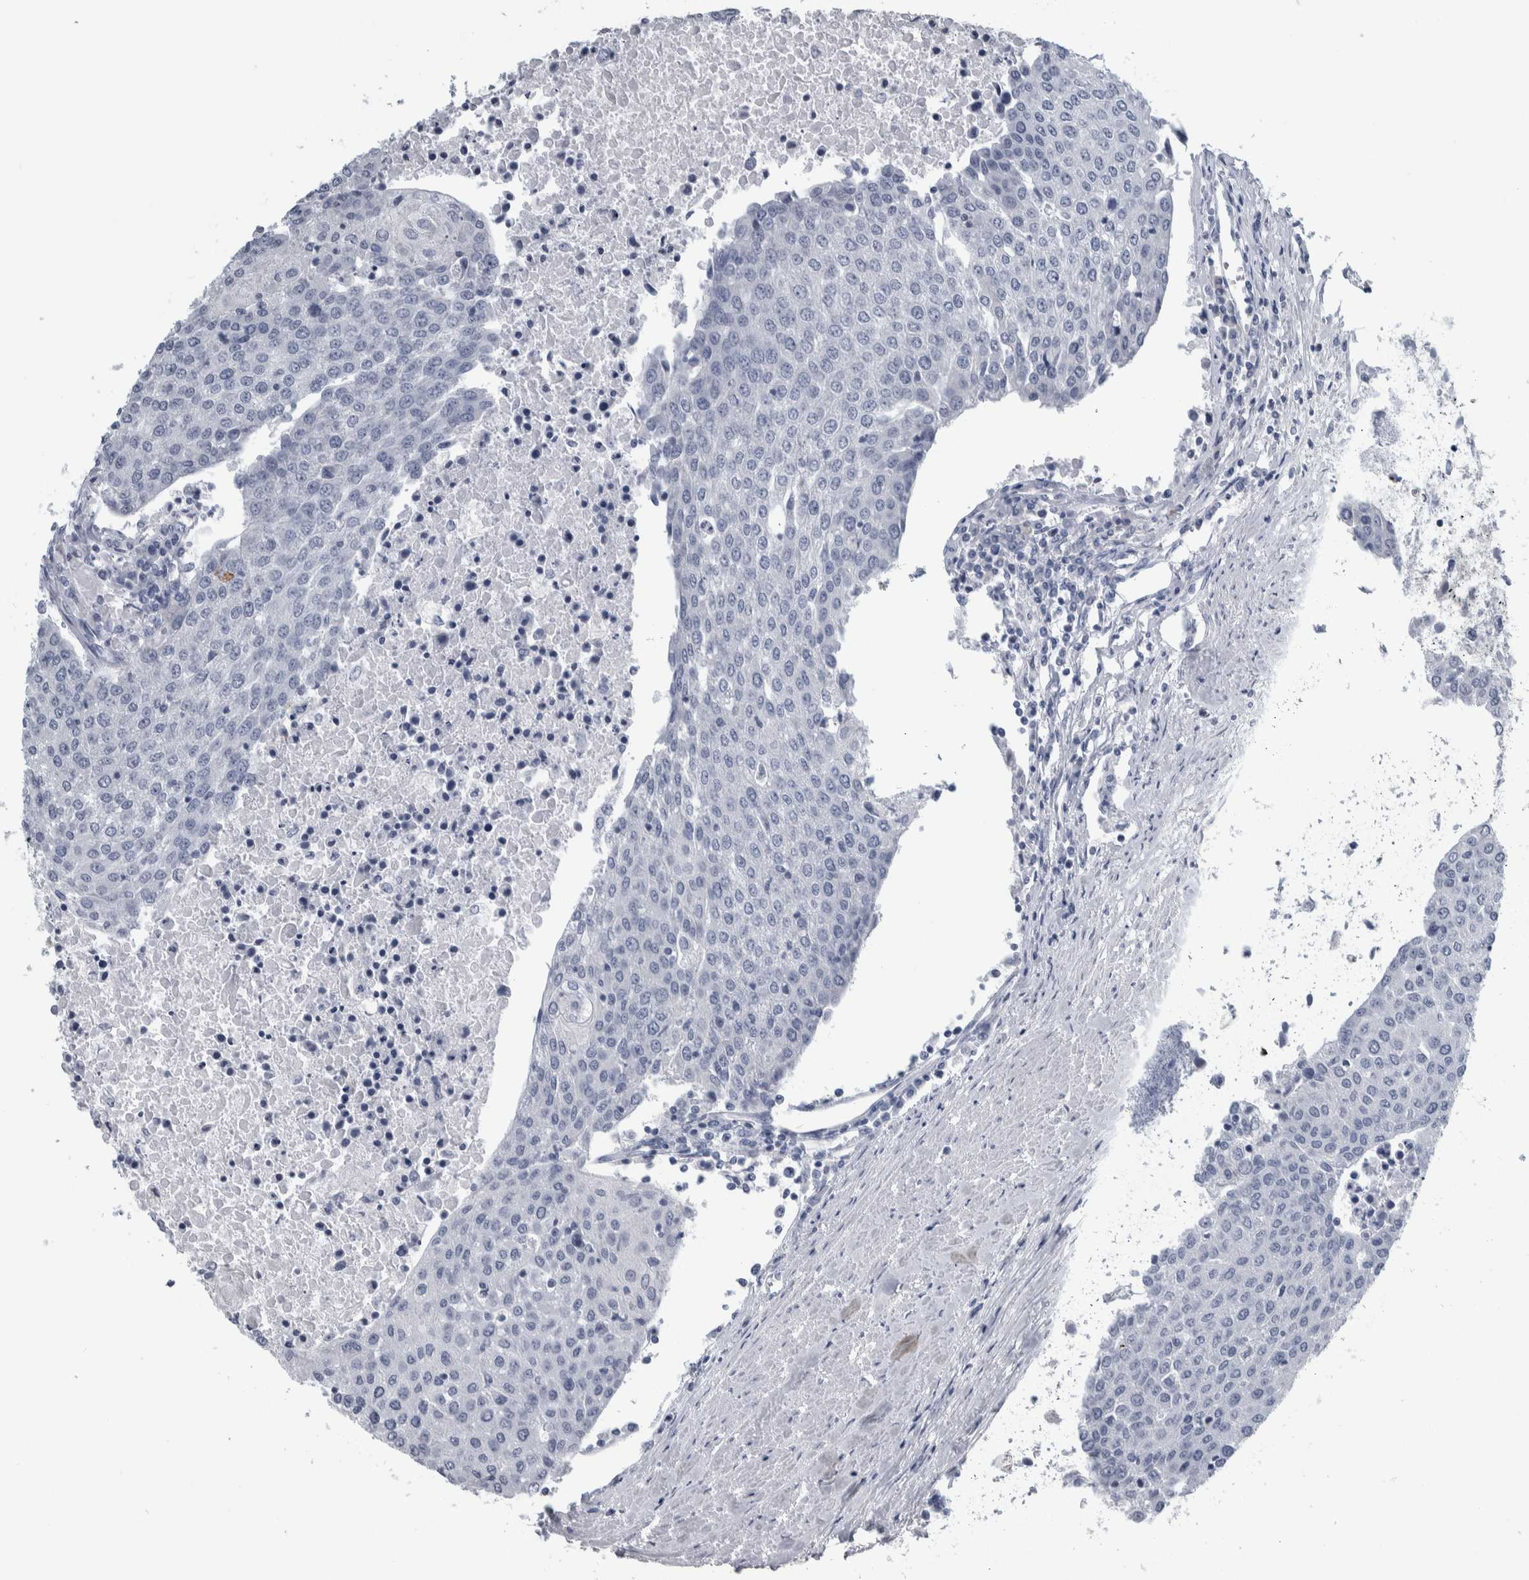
{"staining": {"intensity": "negative", "quantity": "none", "location": "none"}, "tissue": "urothelial cancer", "cell_type": "Tumor cells", "image_type": "cancer", "snomed": [{"axis": "morphology", "description": "Urothelial carcinoma, High grade"}, {"axis": "topography", "description": "Urinary bladder"}], "caption": "Urothelial cancer stained for a protein using immunohistochemistry shows no expression tumor cells.", "gene": "CDH17", "patient": {"sex": "female", "age": 85}}